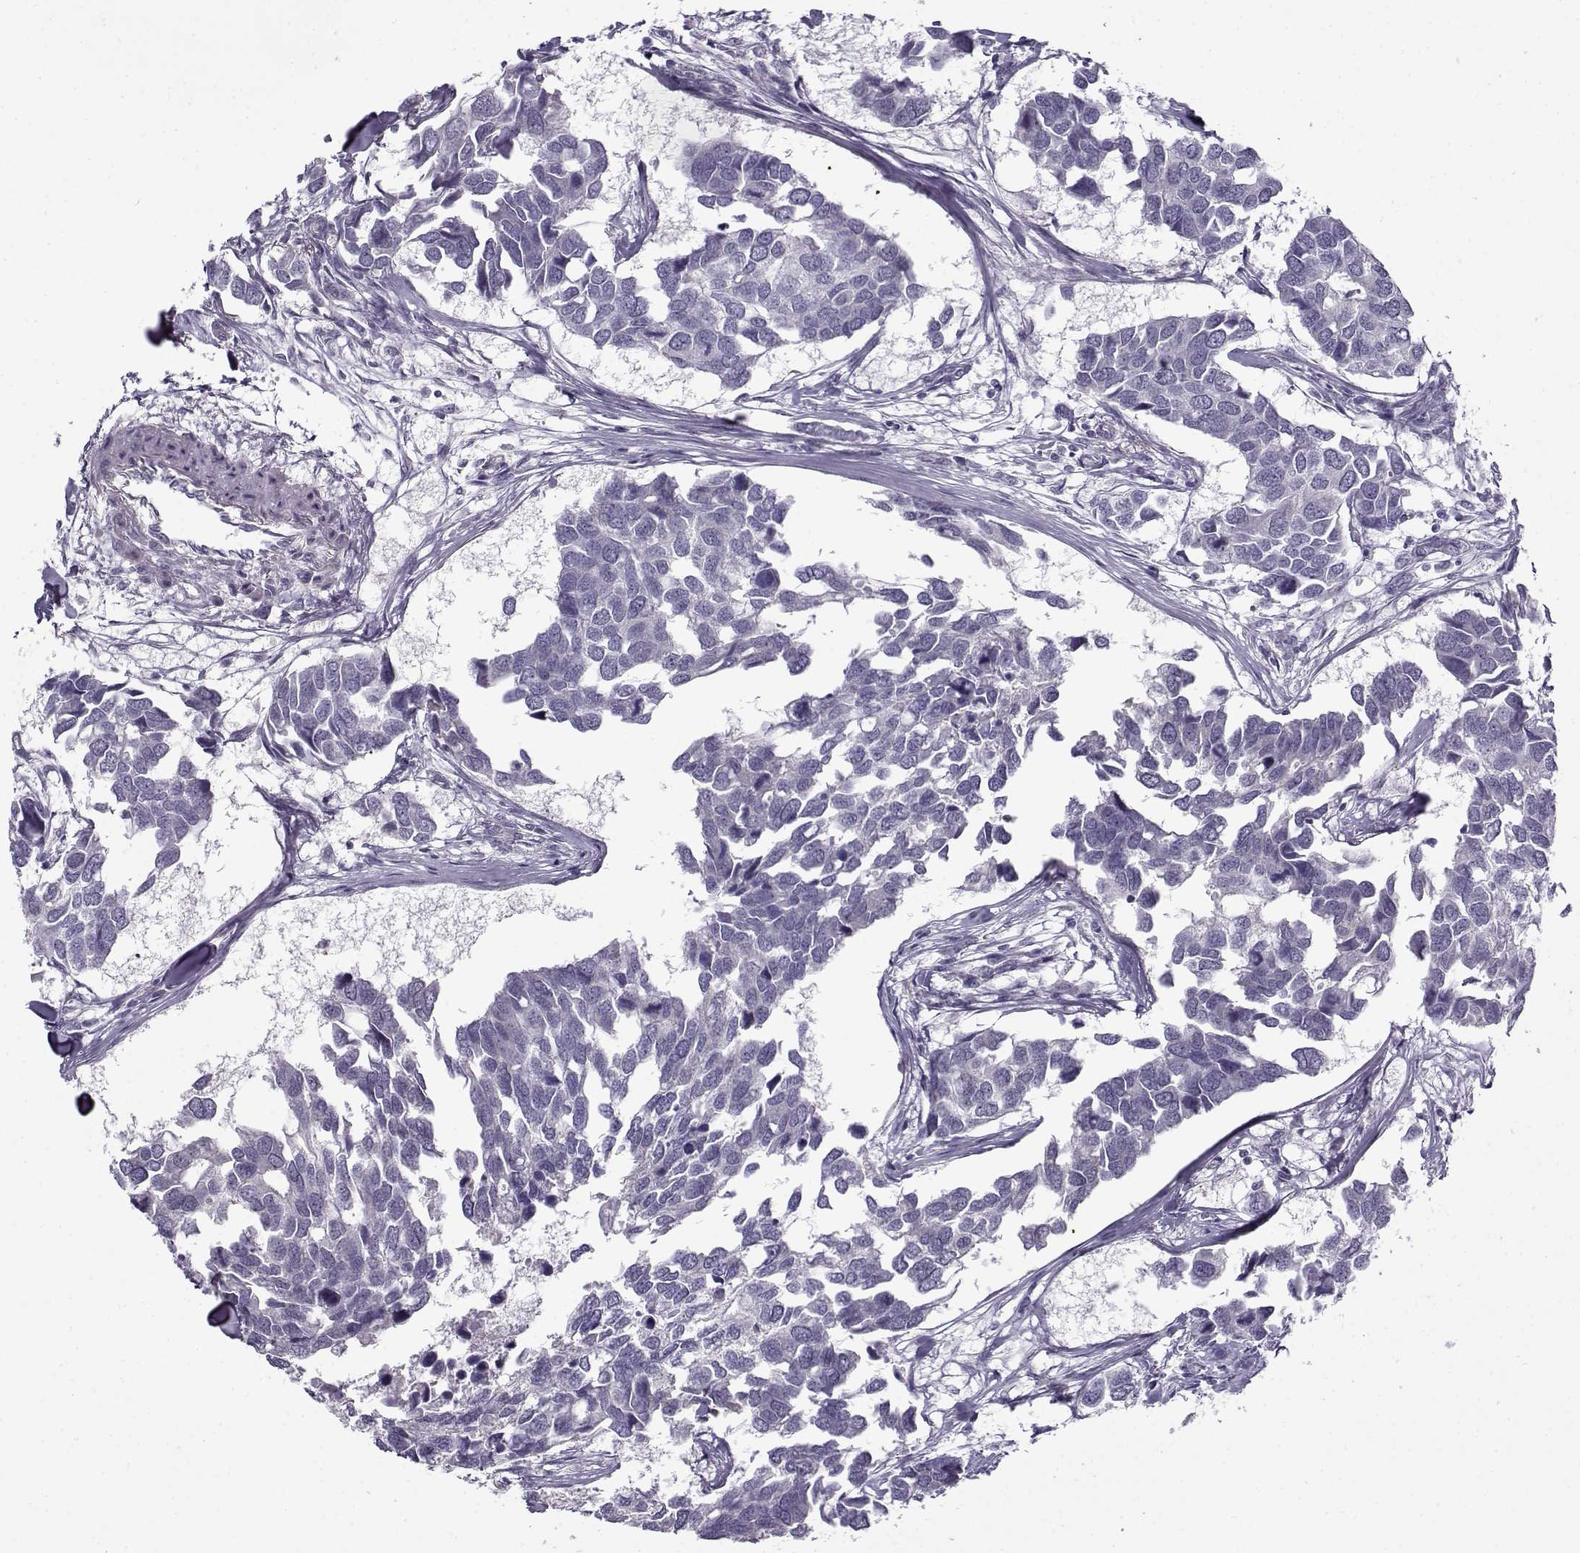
{"staining": {"intensity": "negative", "quantity": "none", "location": "none"}, "tissue": "breast cancer", "cell_type": "Tumor cells", "image_type": "cancer", "snomed": [{"axis": "morphology", "description": "Duct carcinoma"}, {"axis": "topography", "description": "Breast"}], "caption": "High magnification brightfield microscopy of breast cancer (invasive ductal carcinoma) stained with DAB (3,3'-diaminobenzidine) (brown) and counterstained with hematoxylin (blue): tumor cells show no significant positivity.", "gene": "TEX55", "patient": {"sex": "female", "age": 83}}